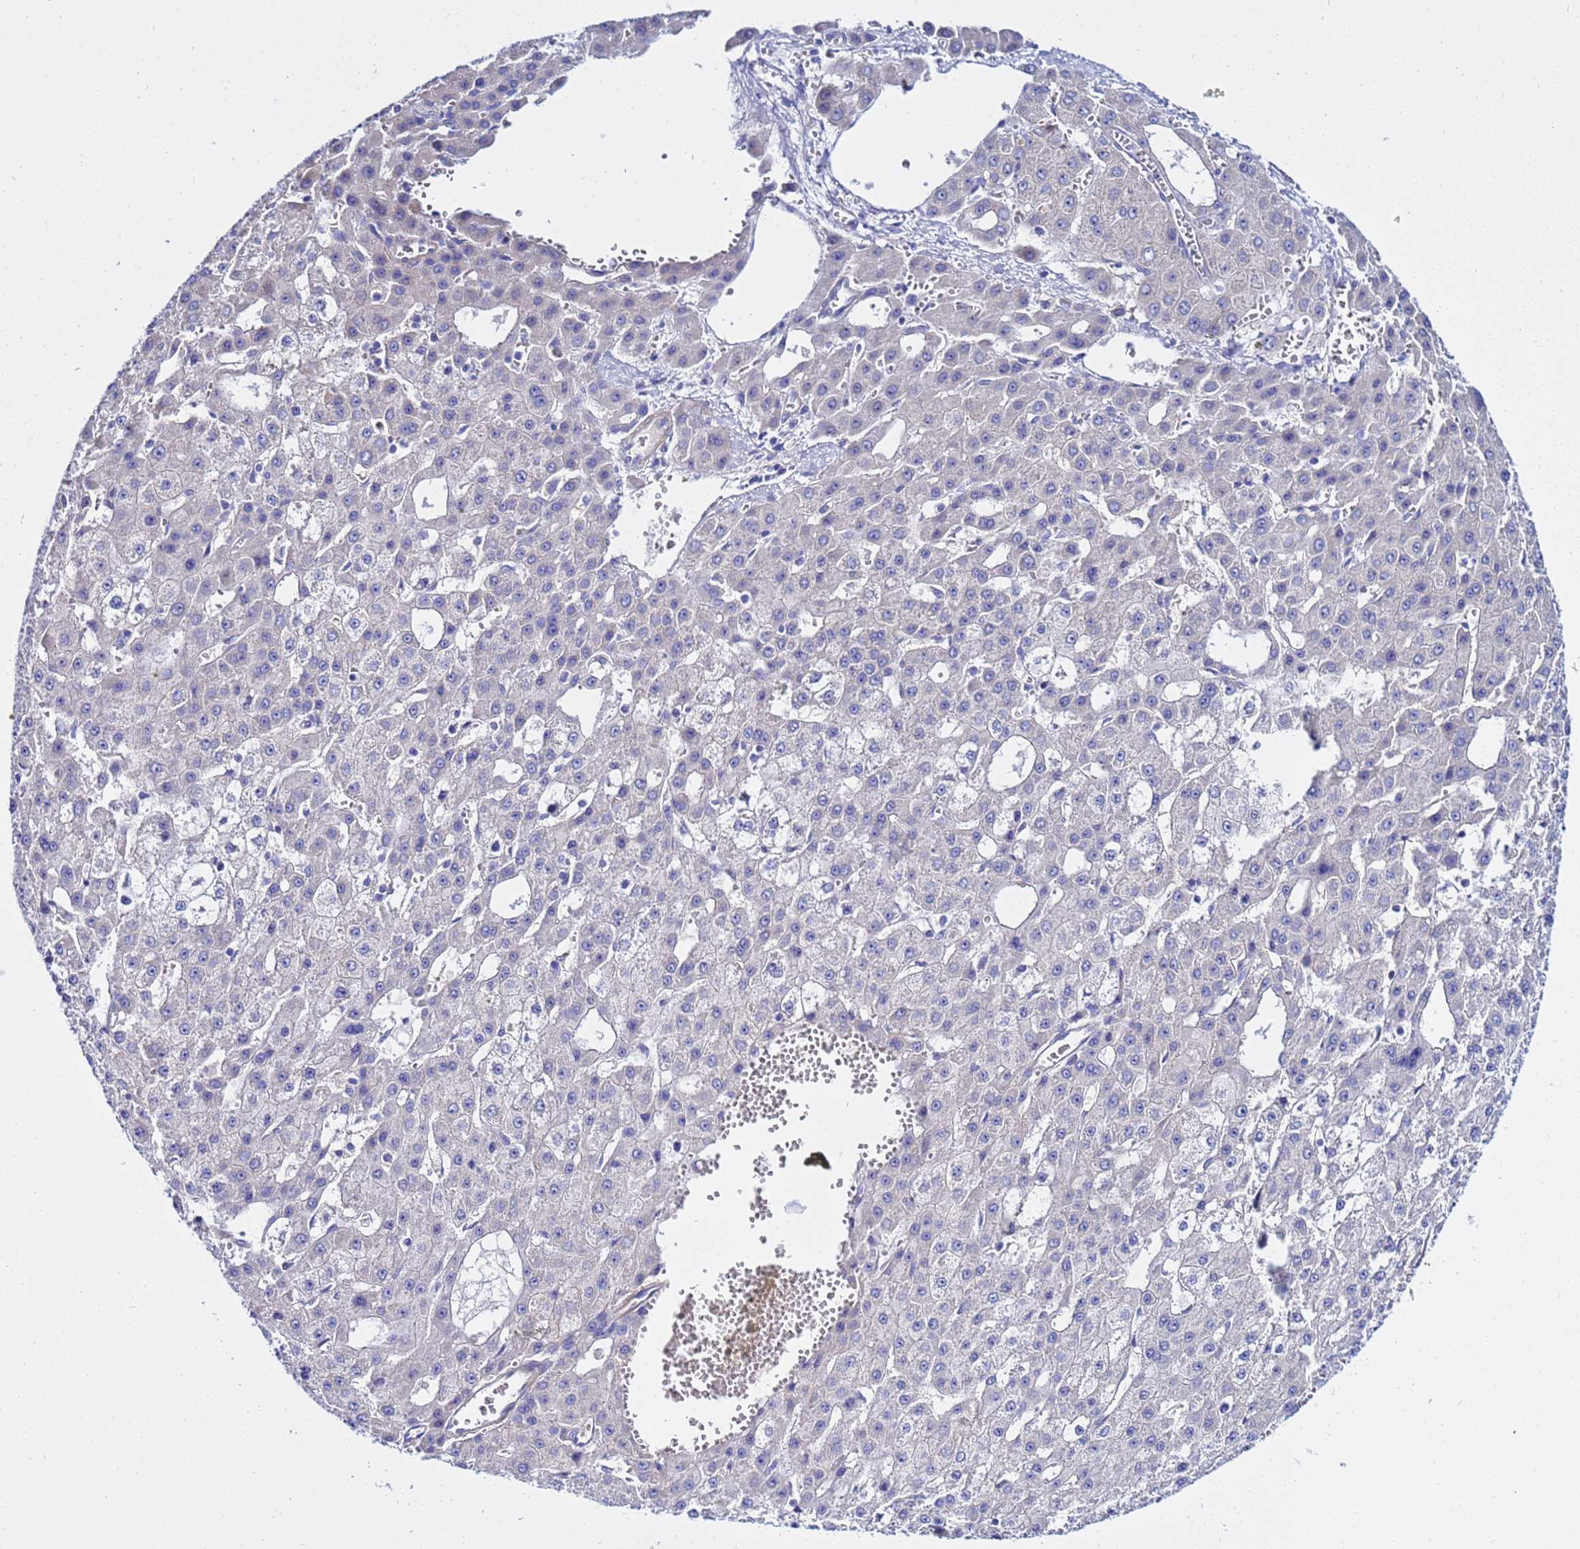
{"staining": {"intensity": "negative", "quantity": "none", "location": "none"}, "tissue": "liver cancer", "cell_type": "Tumor cells", "image_type": "cancer", "snomed": [{"axis": "morphology", "description": "Carcinoma, Hepatocellular, NOS"}, {"axis": "topography", "description": "Liver"}], "caption": "The IHC image has no significant positivity in tumor cells of hepatocellular carcinoma (liver) tissue.", "gene": "USP18", "patient": {"sex": "male", "age": 47}}